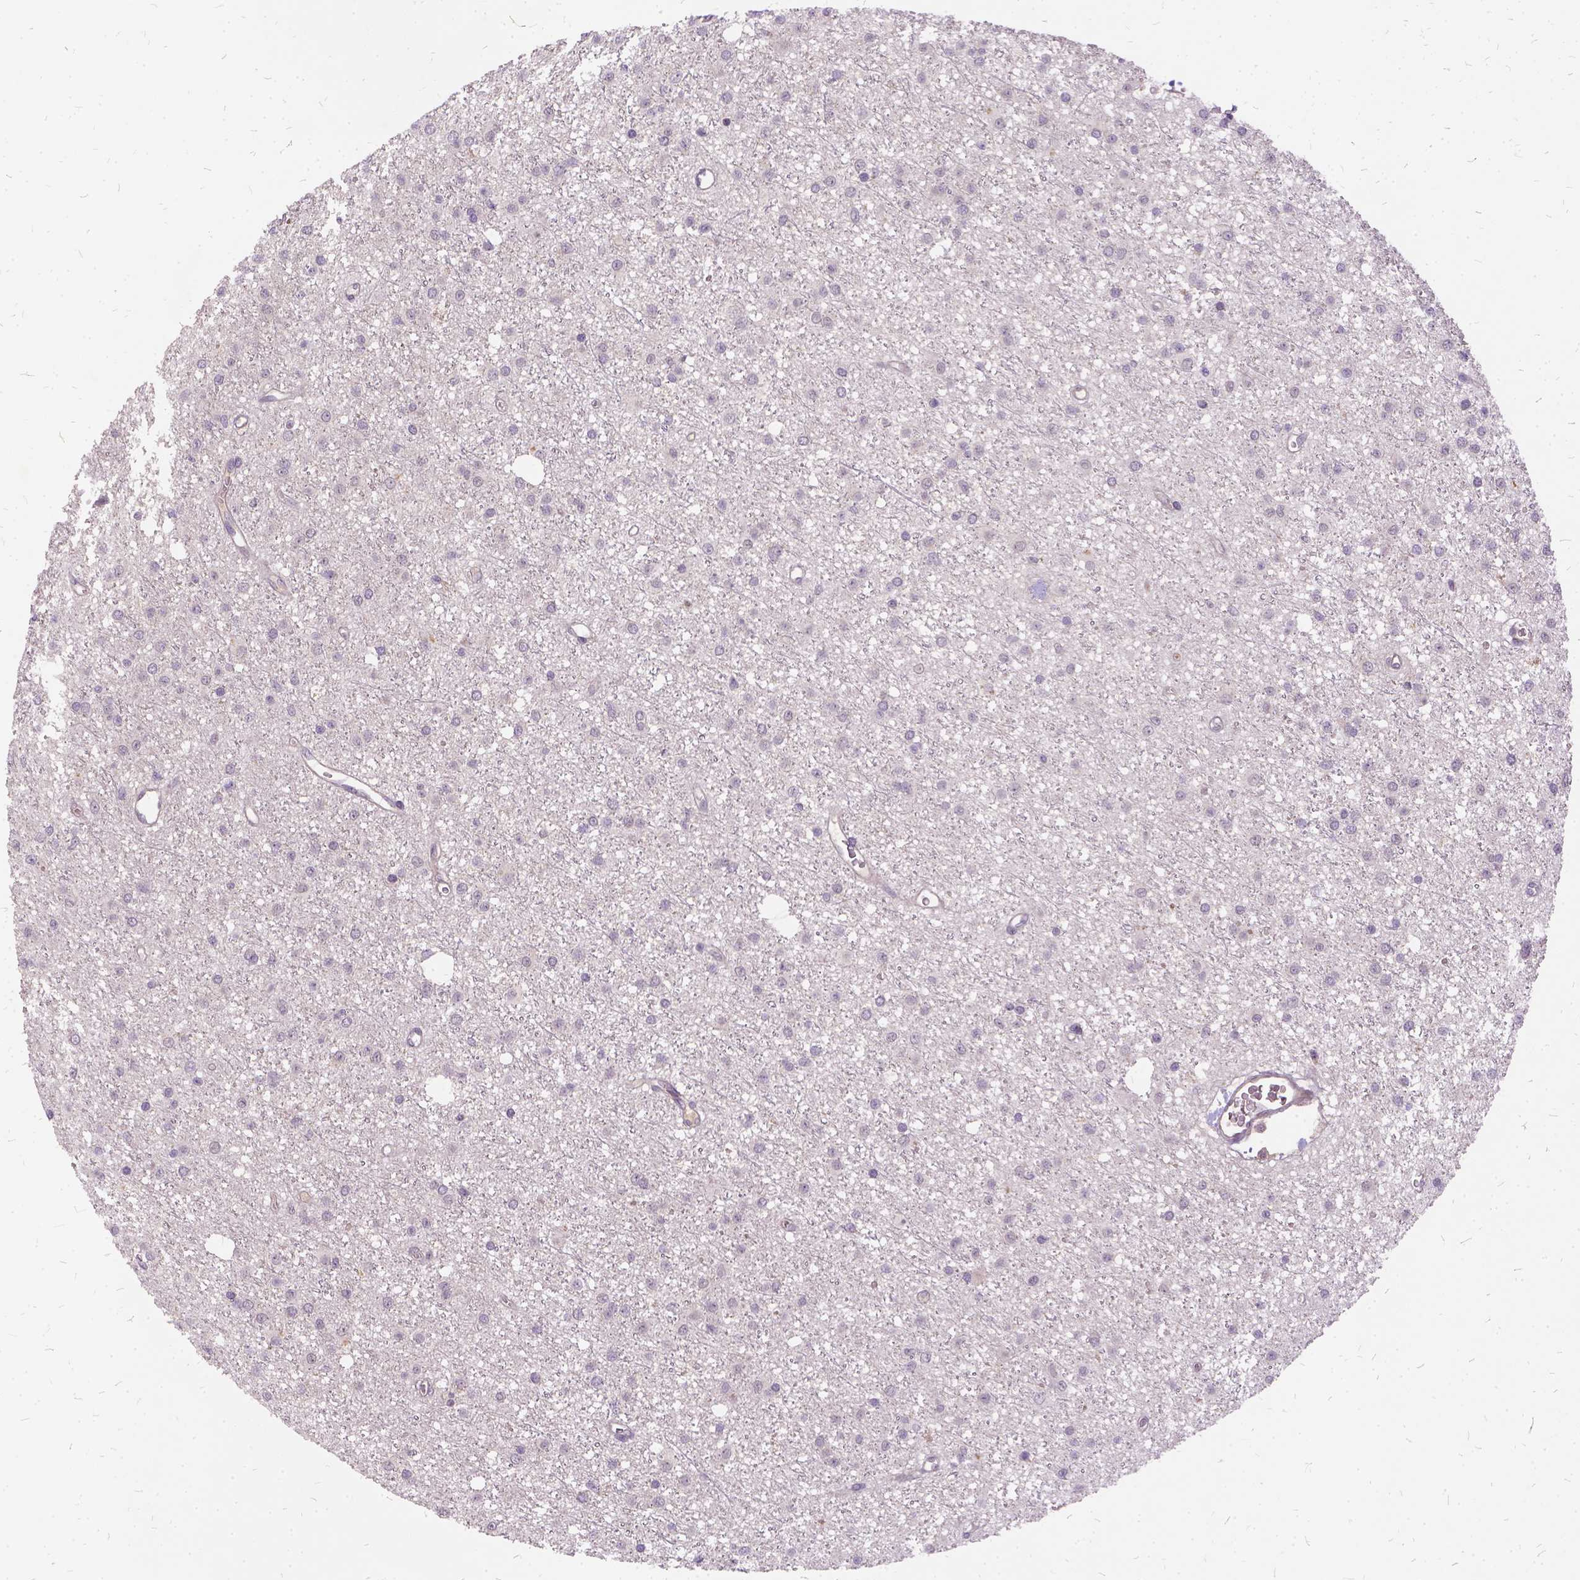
{"staining": {"intensity": "negative", "quantity": "none", "location": "none"}, "tissue": "glioma", "cell_type": "Tumor cells", "image_type": "cancer", "snomed": [{"axis": "morphology", "description": "Glioma, malignant, Low grade"}, {"axis": "topography", "description": "Brain"}], "caption": "Tumor cells show no significant protein positivity in malignant glioma (low-grade). (IHC, brightfield microscopy, high magnification).", "gene": "ILRUN", "patient": {"sex": "male", "age": 27}}